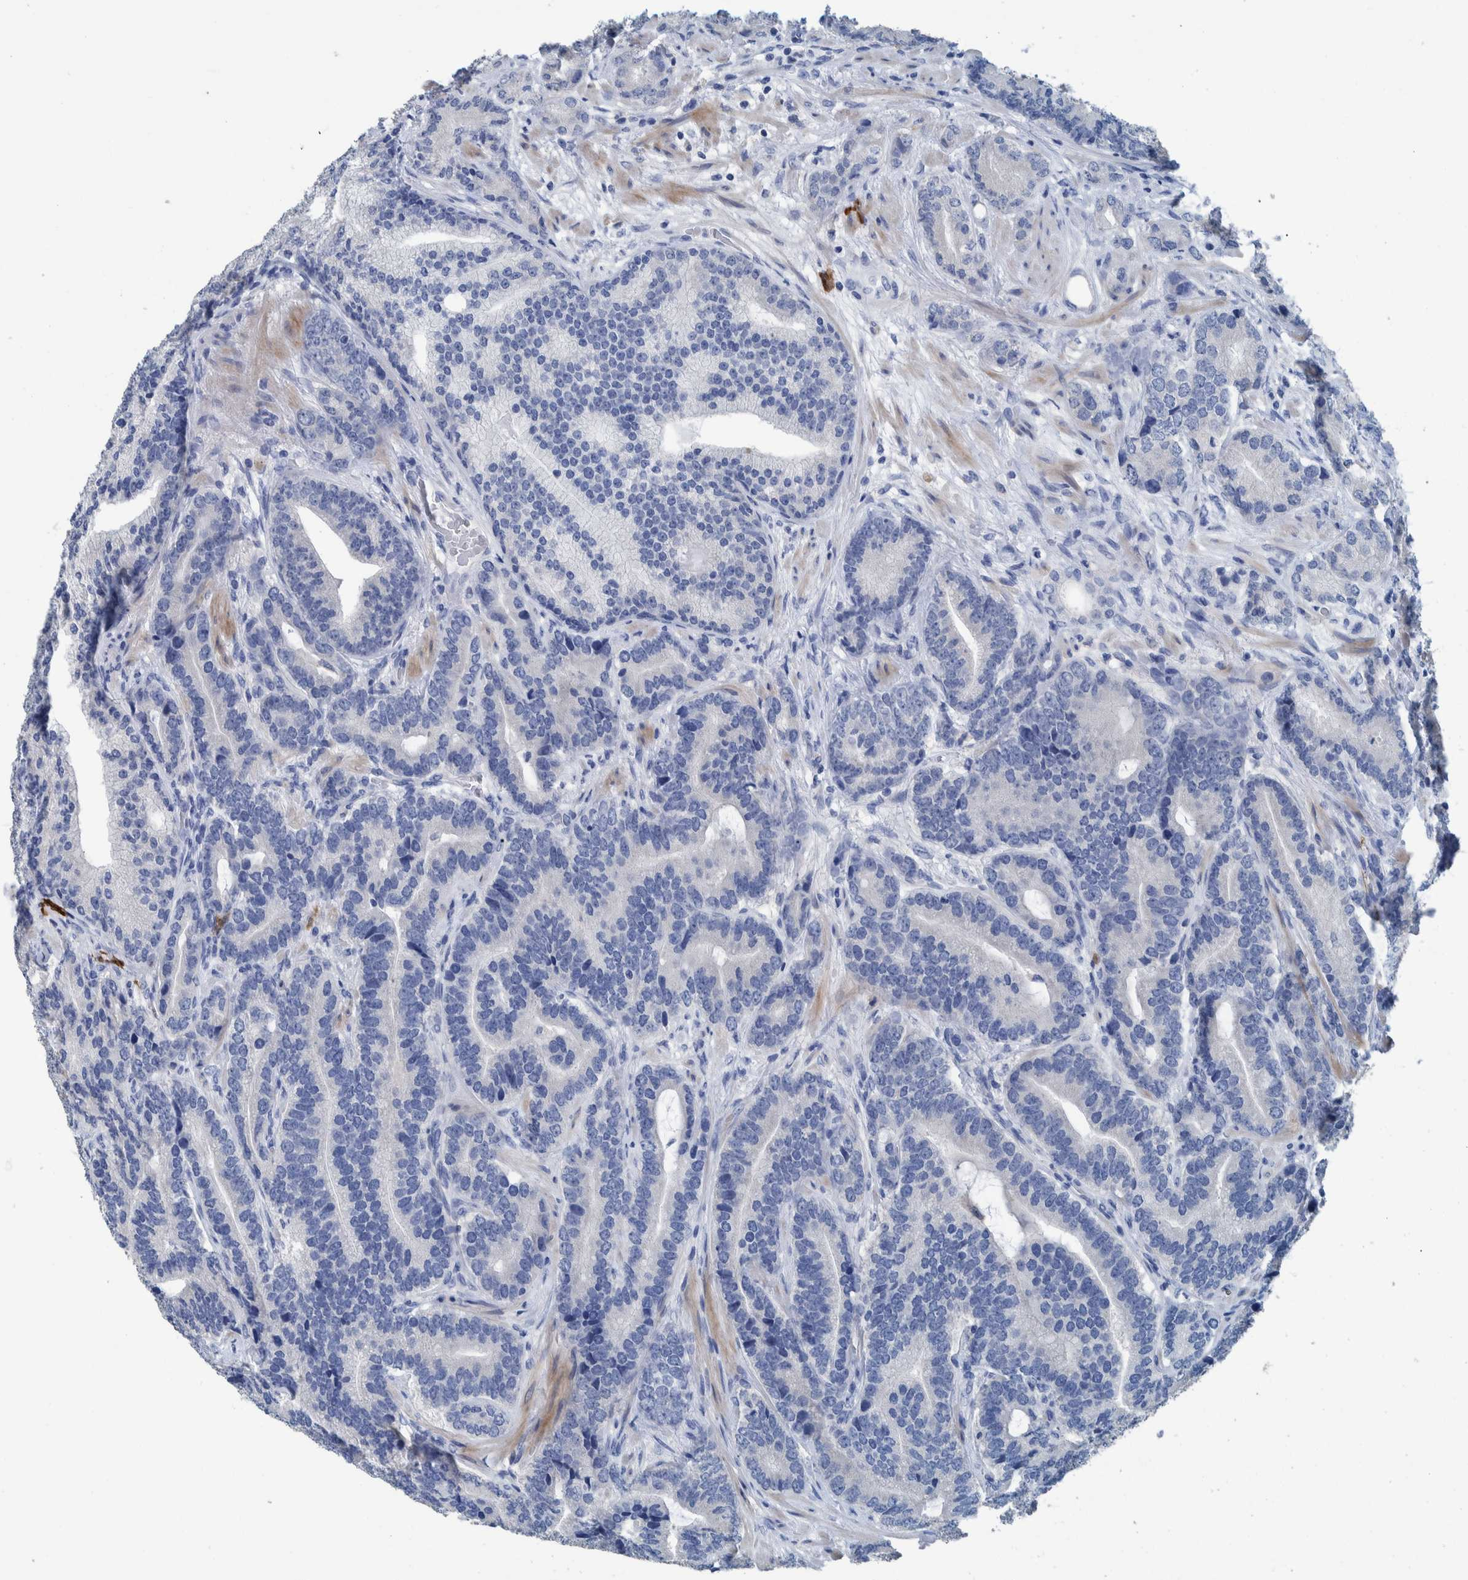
{"staining": {"intensity": "negative", "quantity": "none", "location": "none"}, "tissue": "prostate cancer", "cell_type": "Tumor cells", "image_type": "cancer", "snomed": [{"axis": "morphology", "description": "Adenocarcinoma, High grade"}, {"axis": "topography", "description": "Prostate"}], "caption": "A high-resolution photomicrograph shows immunohistochemistry (IHC) staining of prostate cancer (adenocarcinoma (high-grade)), which reveals no significant expression in tumor cells.", "gene": "IDO1", "patient": {"sex": "male", "age": 55}}